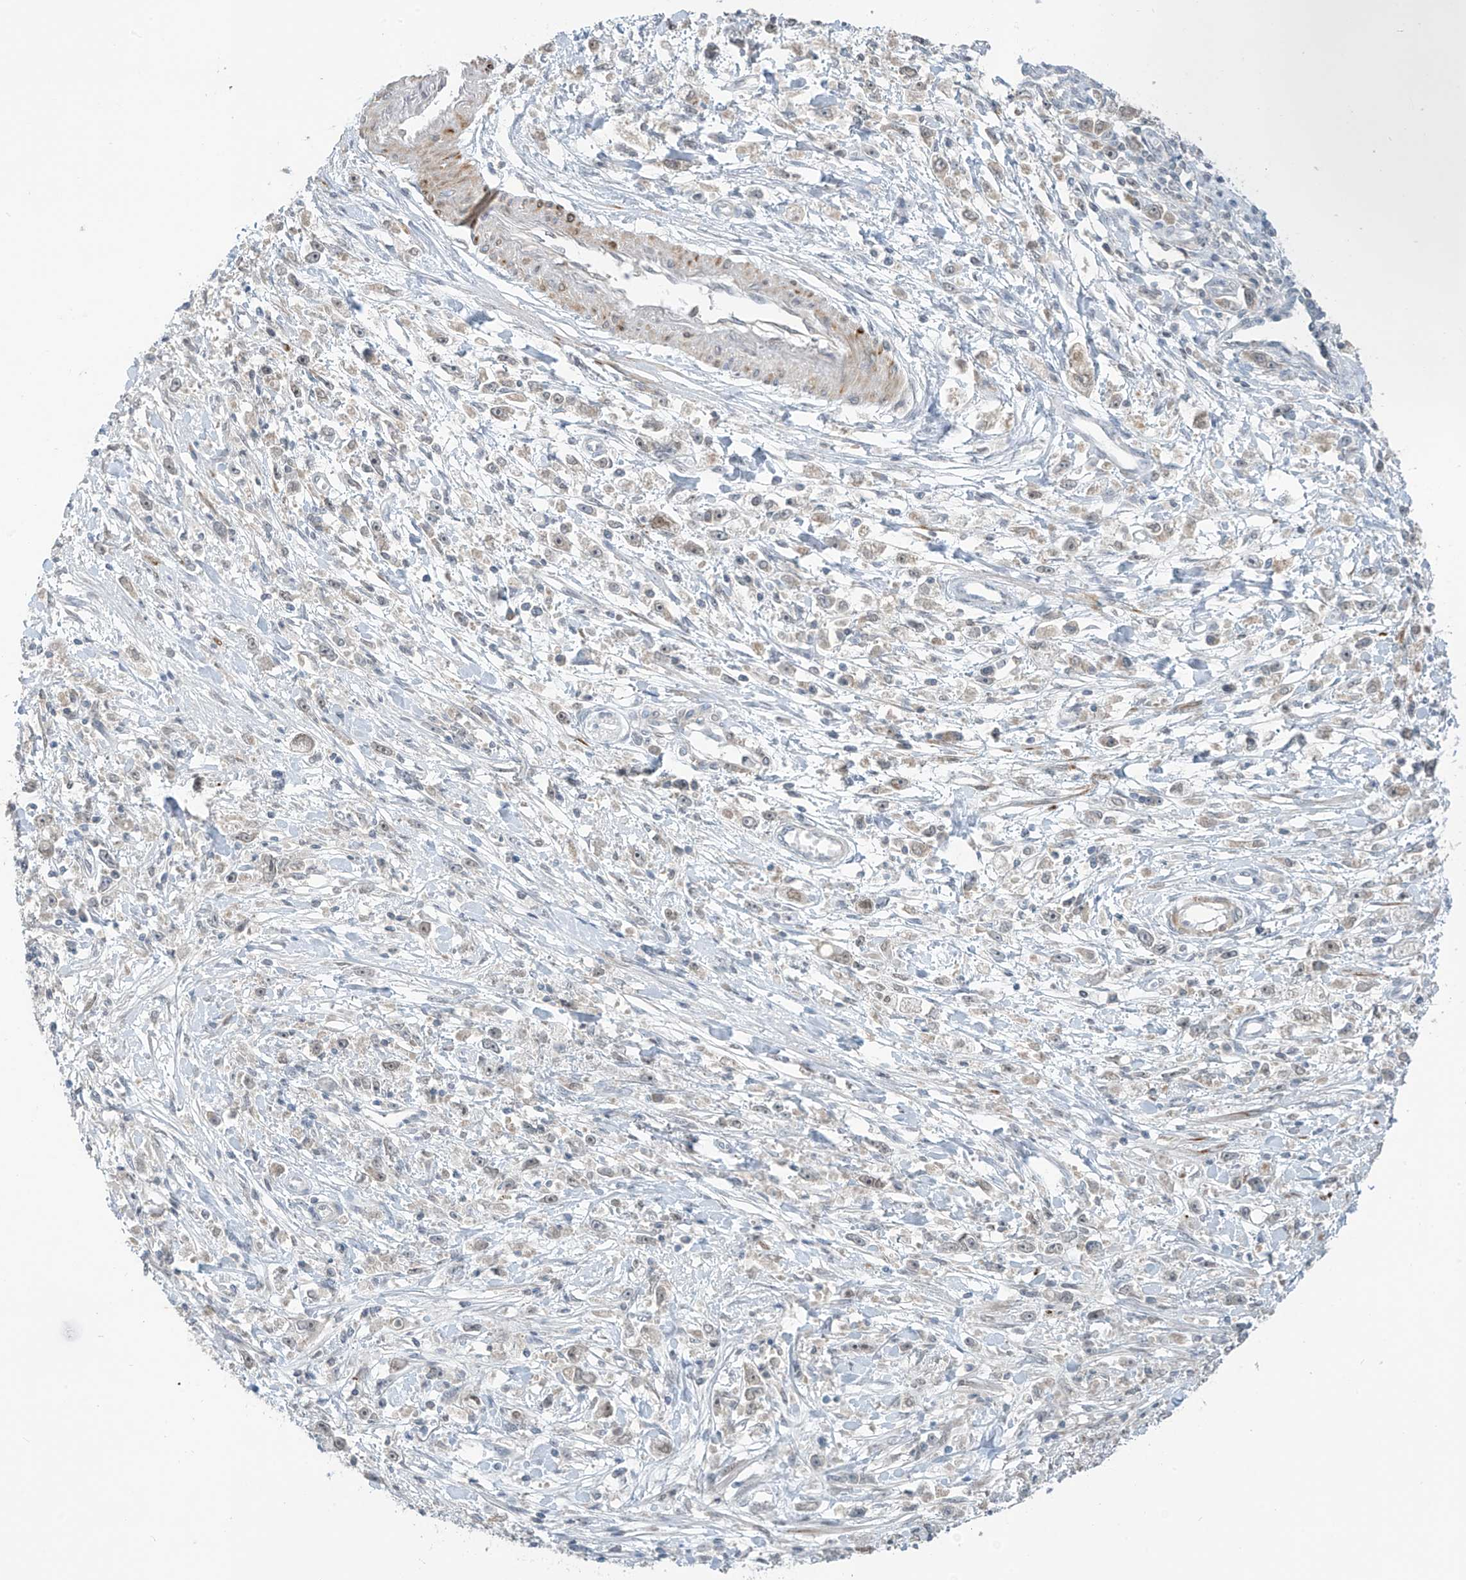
{"staining": {"intensity": "negative", "quantity": "none", "location": "none"}, "tissue": "stomach cancer", "cell_type": "Tumor cells", "image_type": "cancer", "snomed": [{"axis": "morphology", "description": "Adenocarcinoma, NOS"}, {"axis": "topography", "description": "Stomach"}], "caption": "Immunohistochemistry histopathology image of human stomach cancer stained for a protein (brown), which demonstrates no expression in tumor cells.", "gene": "METAP1D", "patient": {"sex": "female", "age": 59}}